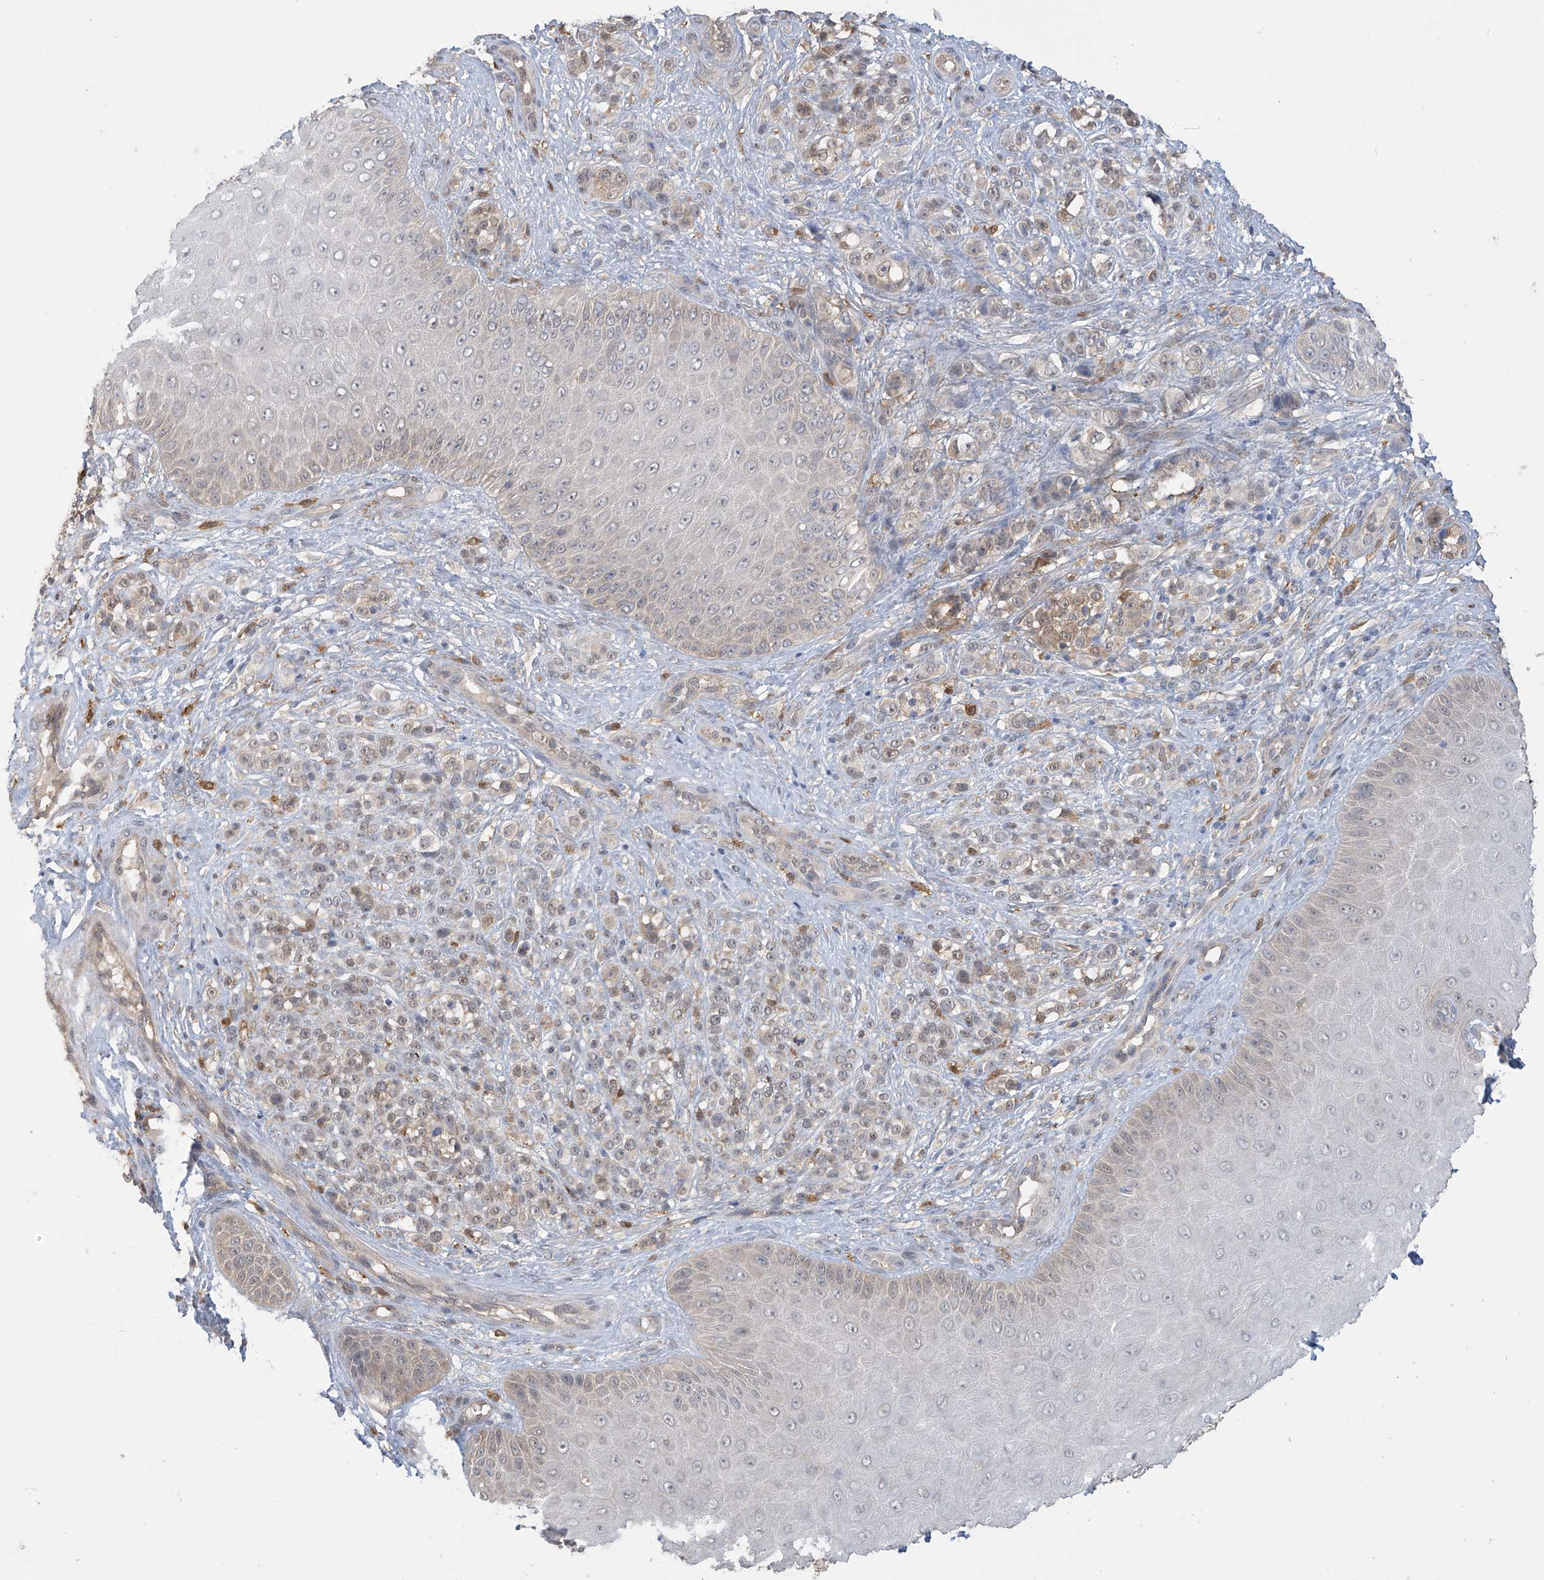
{"staining": {"intensity": "weak", "quantity": "<25%", "location": "nuclear"}, "tissue": "melanoma", "cell_type": "Tumor cells", "image_type": "cancer", "snomed": [{"axis": "morphology", "description": "Malignant melanoma, NOS"}, {"axis": "topography", "description": "Skin"}], "caption": "High power microscopy photomicrograph of an immunohistochemistry (IHC) photomicrograph of malignant melanoma, revealing no significant expression in tumor cells.", "gene": "IDH1", "patient": {"sex": "female", "age": 55}}